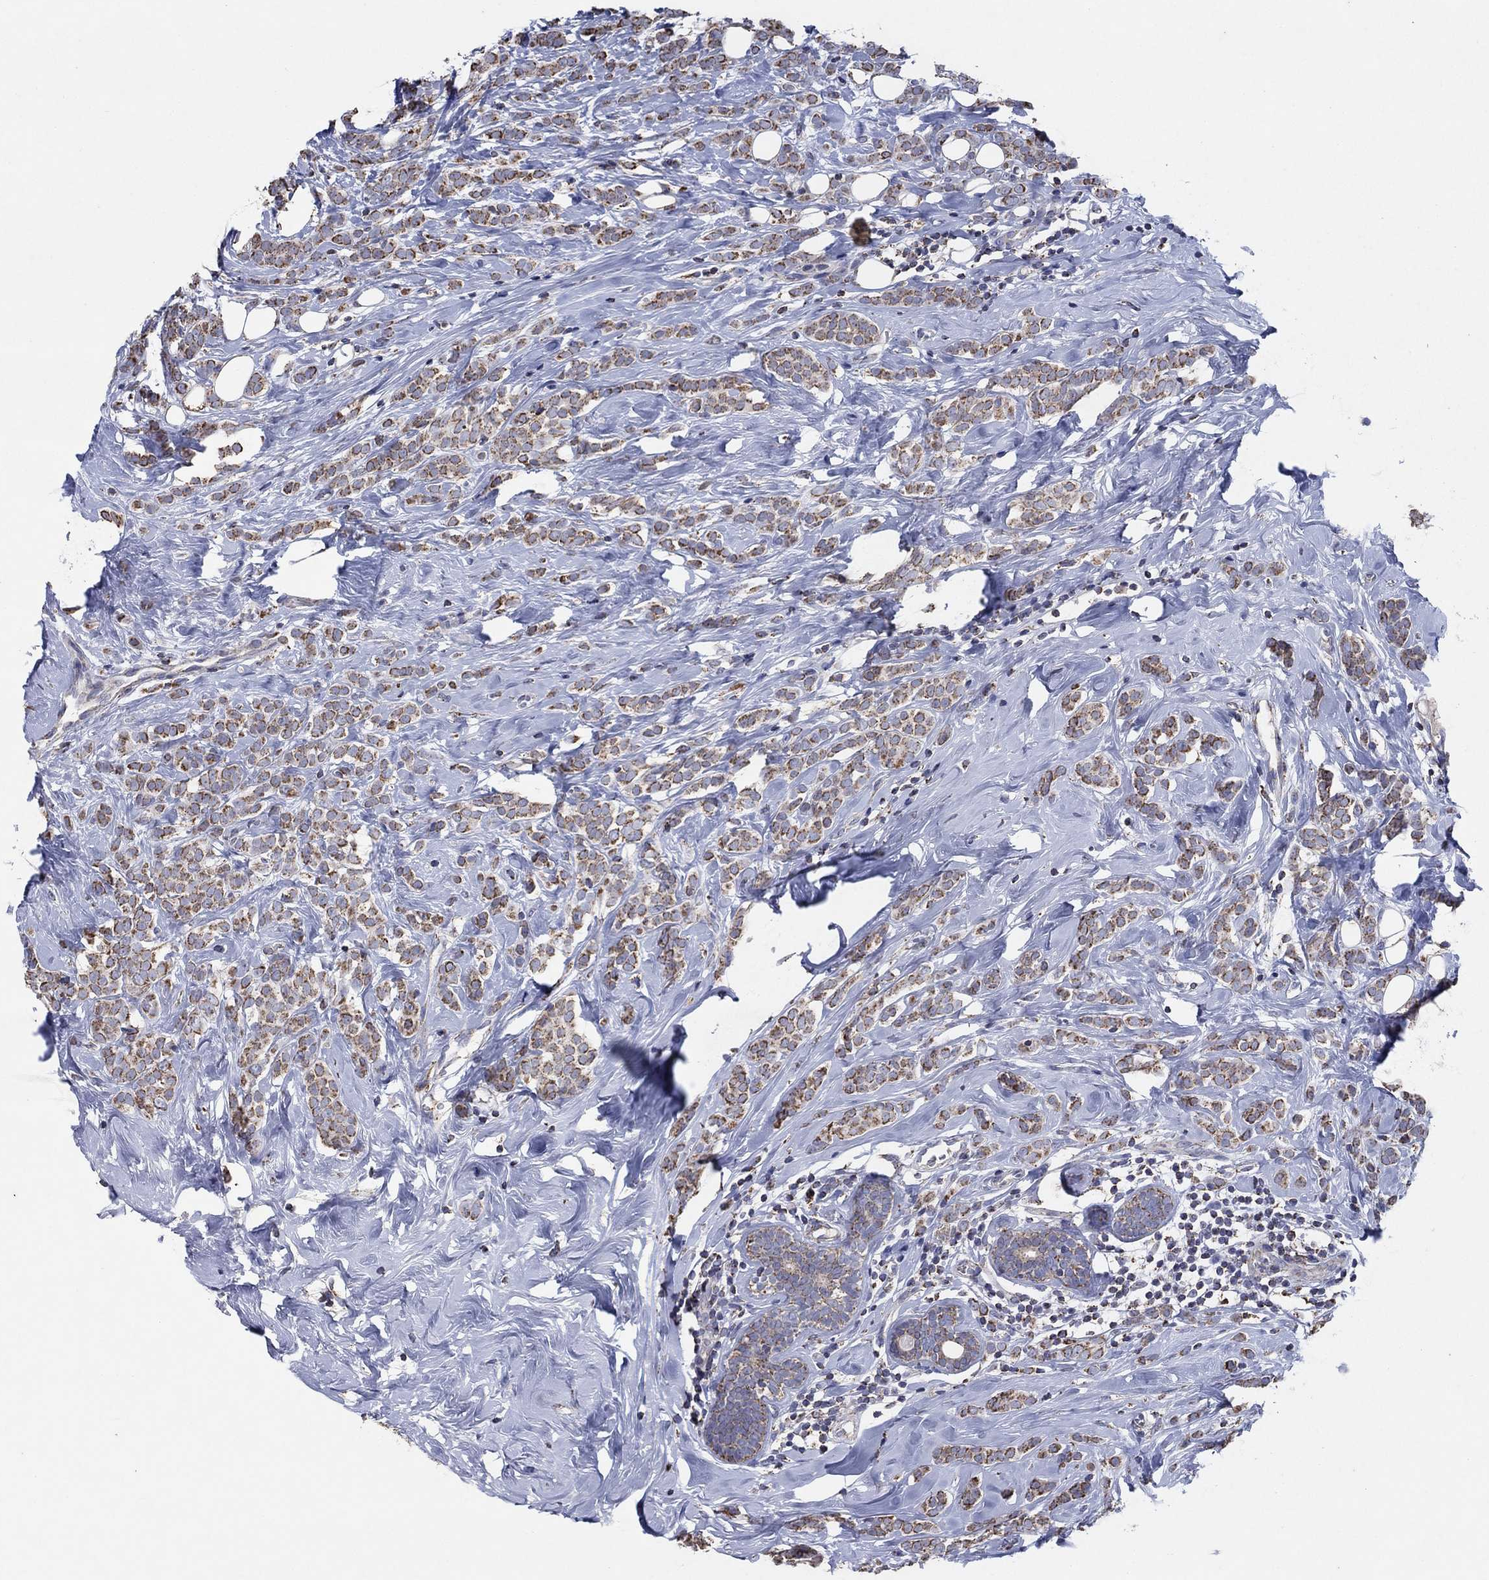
{"staining": {"intensity": "strong", "quantity": "25%-75%", "location": "cytoplasmic/membranous"}, "tissue": "breast cancer", "cell_type": "Tumor cells", "image_type": "cancer", "snomed": [{"axis": "morphology", "description": "Lobular carcinoma"}, {"axis": "topography", "description": "Breast"}], "caption": "An image of breast cancer (lobular carcinoma) stained for a protein displays strong cytoplasmic/membranous brown staining in tumor cells.", "gene": "C9orf85", "patient": {"sex": "female", "age": 49}}